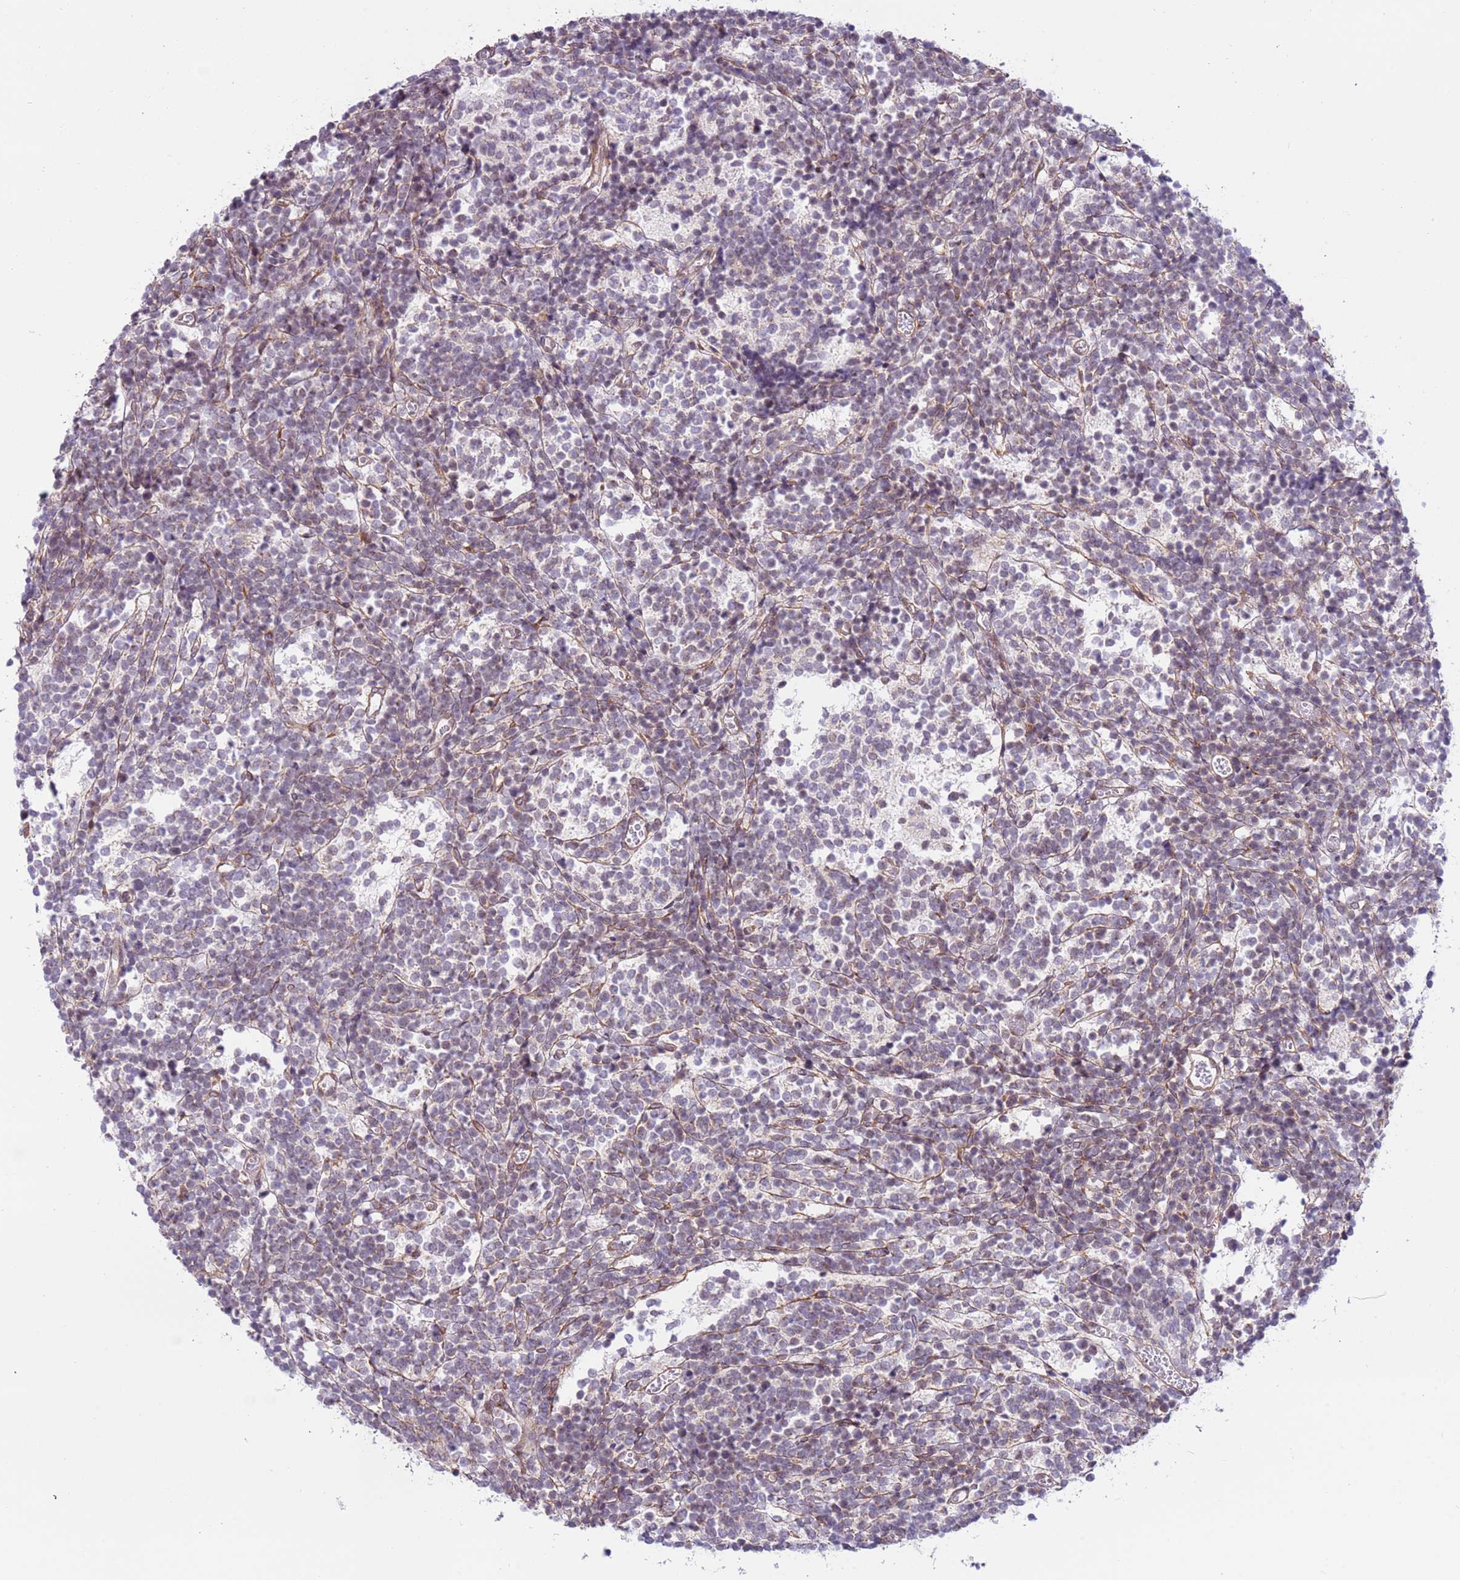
{"staining": {"intensity": "negative", "quantity": "none", "location": "none"}, "tissue": "glioma", "cell_type": "Tumor cells", "image_type": "cancer", "snomed": [{"axis": "morphology", "description": "Glioma, malignant, Low grade"}, {"axis": "topography", "description": "Brain"}], "caption": "DAB immunohistochemical staining of glioma shows no significant staining in tumor cells.", "gene": "DCAF4", "patient": {"sex": "female", "age": 1}}